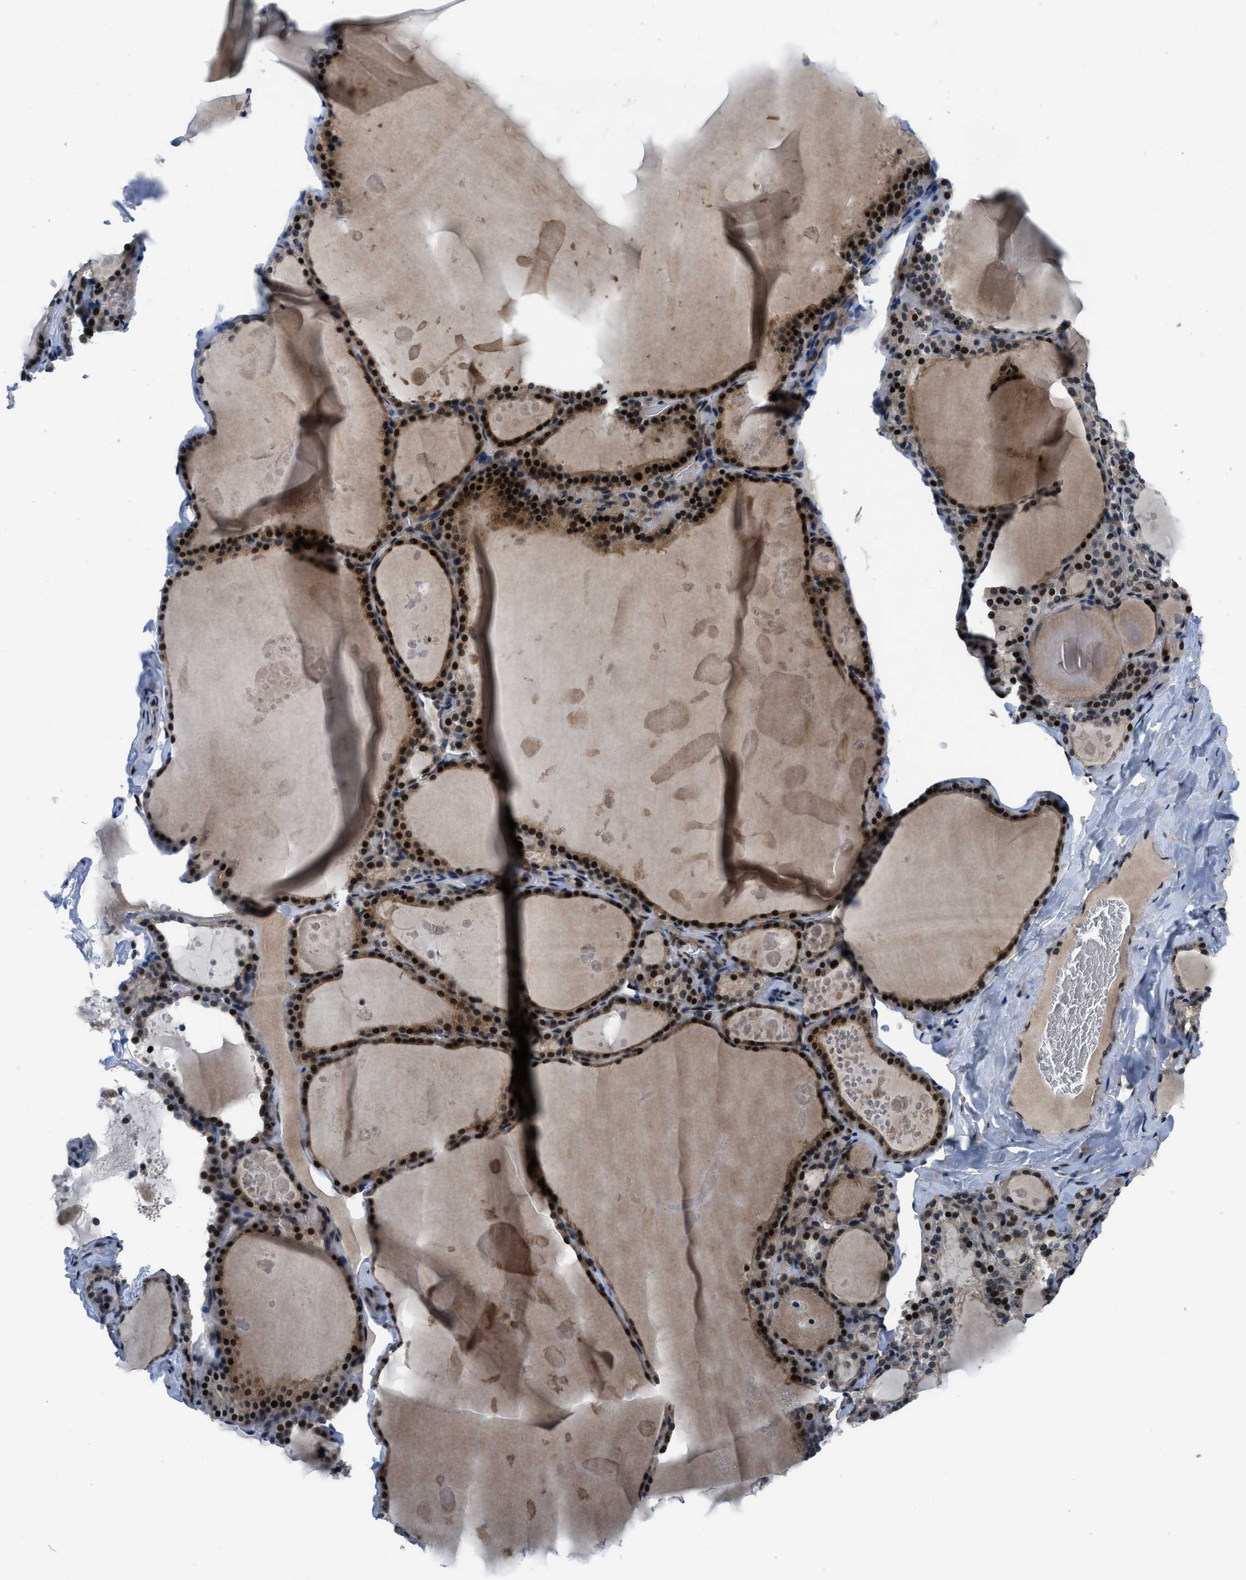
{"staining": {"intensity": "strong", "quantity": ">75%", "location": "cytoplasmic/membranous,nuclear"}, "tissue": "thyroid gland", "cell_type": "Glandular cells", "image_type": "normal", "snomed": [{"axis": "morphology", "description": "Normal tissue, NOS"}, {"axis": "topography", "description": "Thyroid gland"}], "caption": "The histopathology image displays staining of normal thyroid gland, revealing strong cytoplasmic/membranous,nuclear protein positivity (brown color) within glandular cells. The staining was performed using DAB (3,3'-diaminobenzidine), with brown indicating positive protein expression. Nuclei are stained blue with hematoxylin.", "gene": "SETD5", "patient": {"sex": "male", "age": 56}}